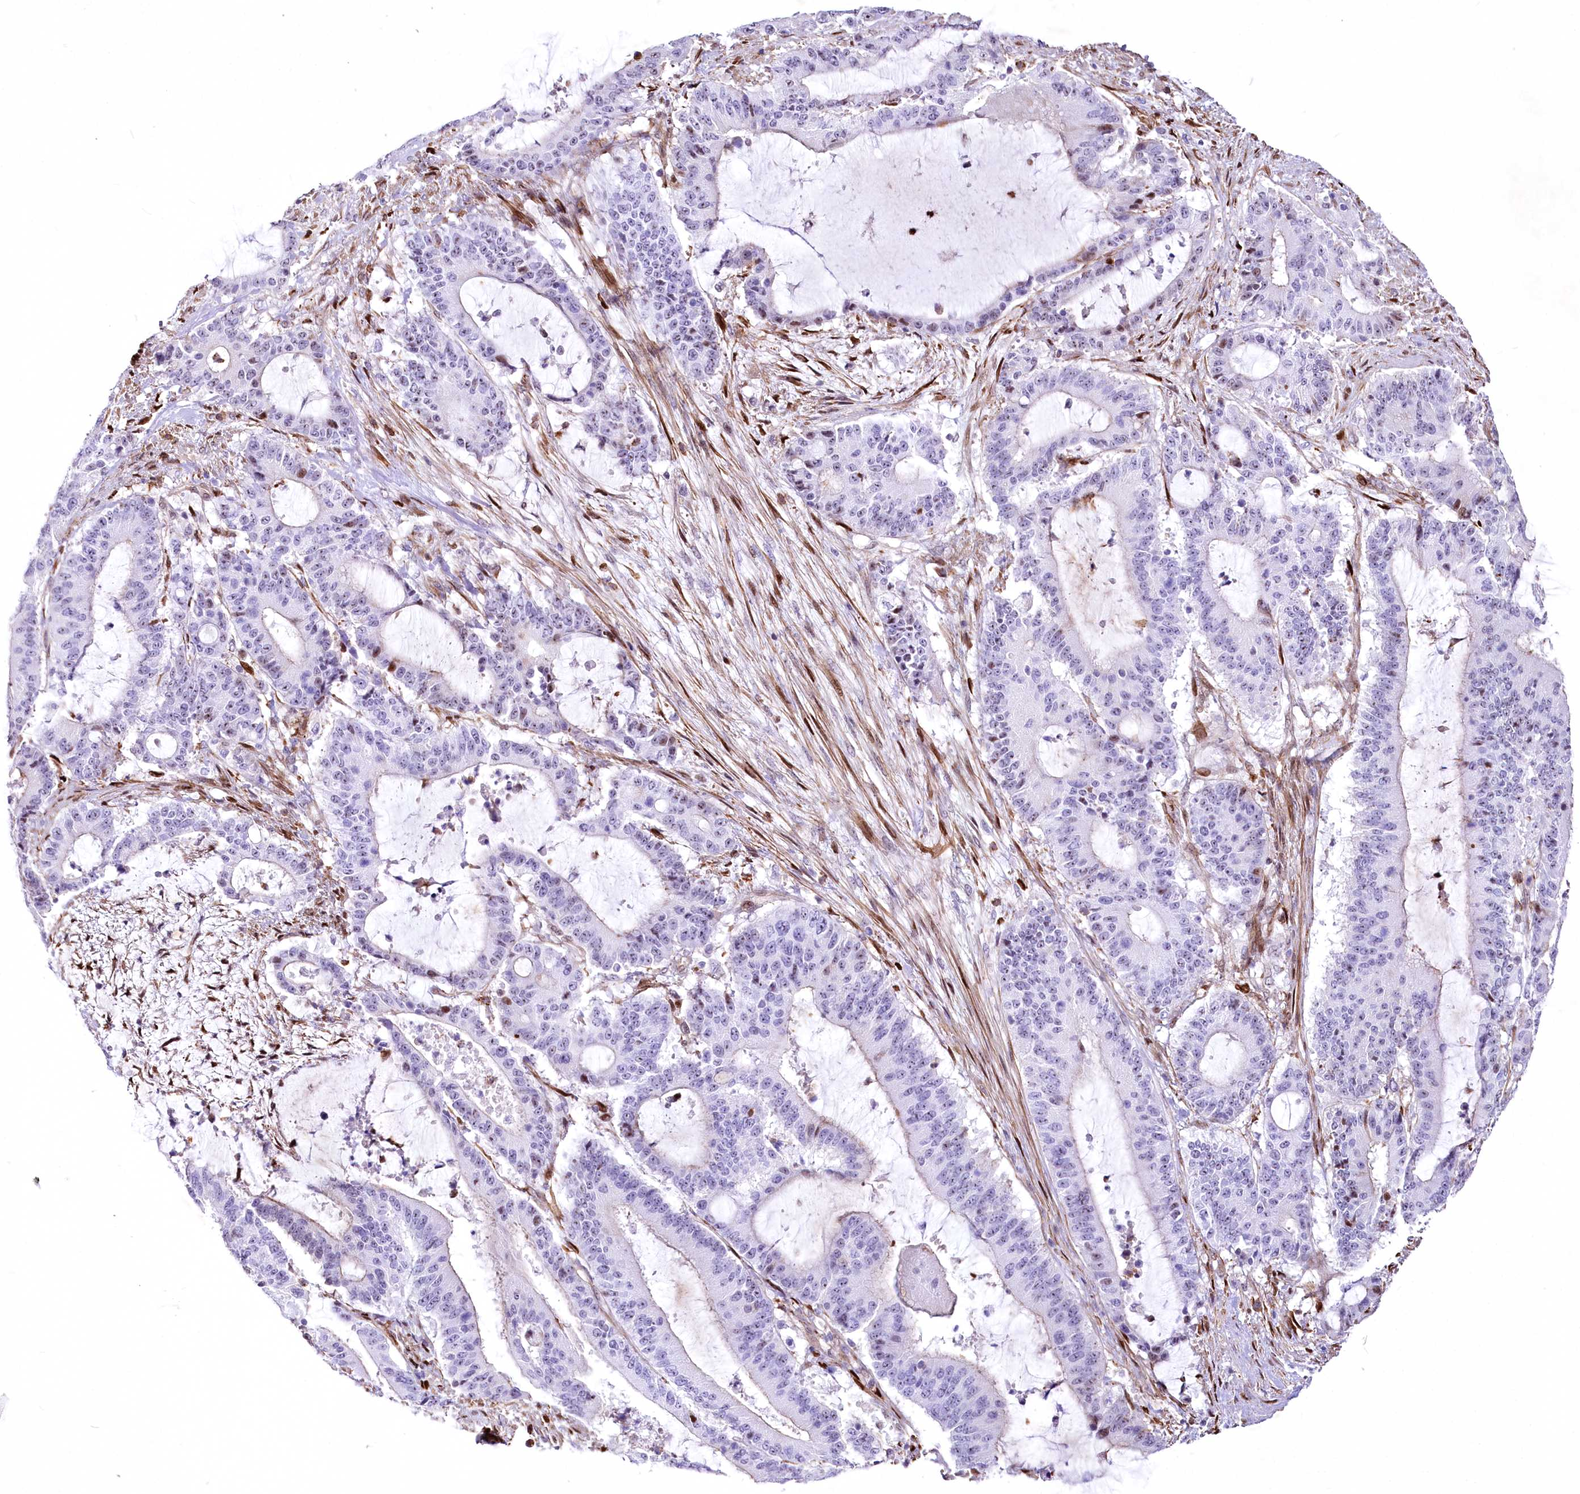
{"staining": {"intensity": "moderate", "quantity": "<25%", "location": "cytoplasmic/membranous,nuclear"}, "tissue": "liver cancer", "cell_type": "Tumor cells", "image_type": "cancer", "snomed": [{"axis": "morphology", "description": "Normal tissue, NOS"}, {"axis": "morphology", "description": "Cholangiocarcinoma"}, {"axis": "topography", "description": "Liver"}, {"axis": "topography", "description": "Peripheral nerve tissue"}], "caption": "The immunohistochemical stain shows moderate cytoplasmic/membranous and nuclear expression in tumor cells of liver cancer (cholangiocarcinoma) tissue.", "gene": "PTMS", "patient": {"sex": "female", "age": 73}}